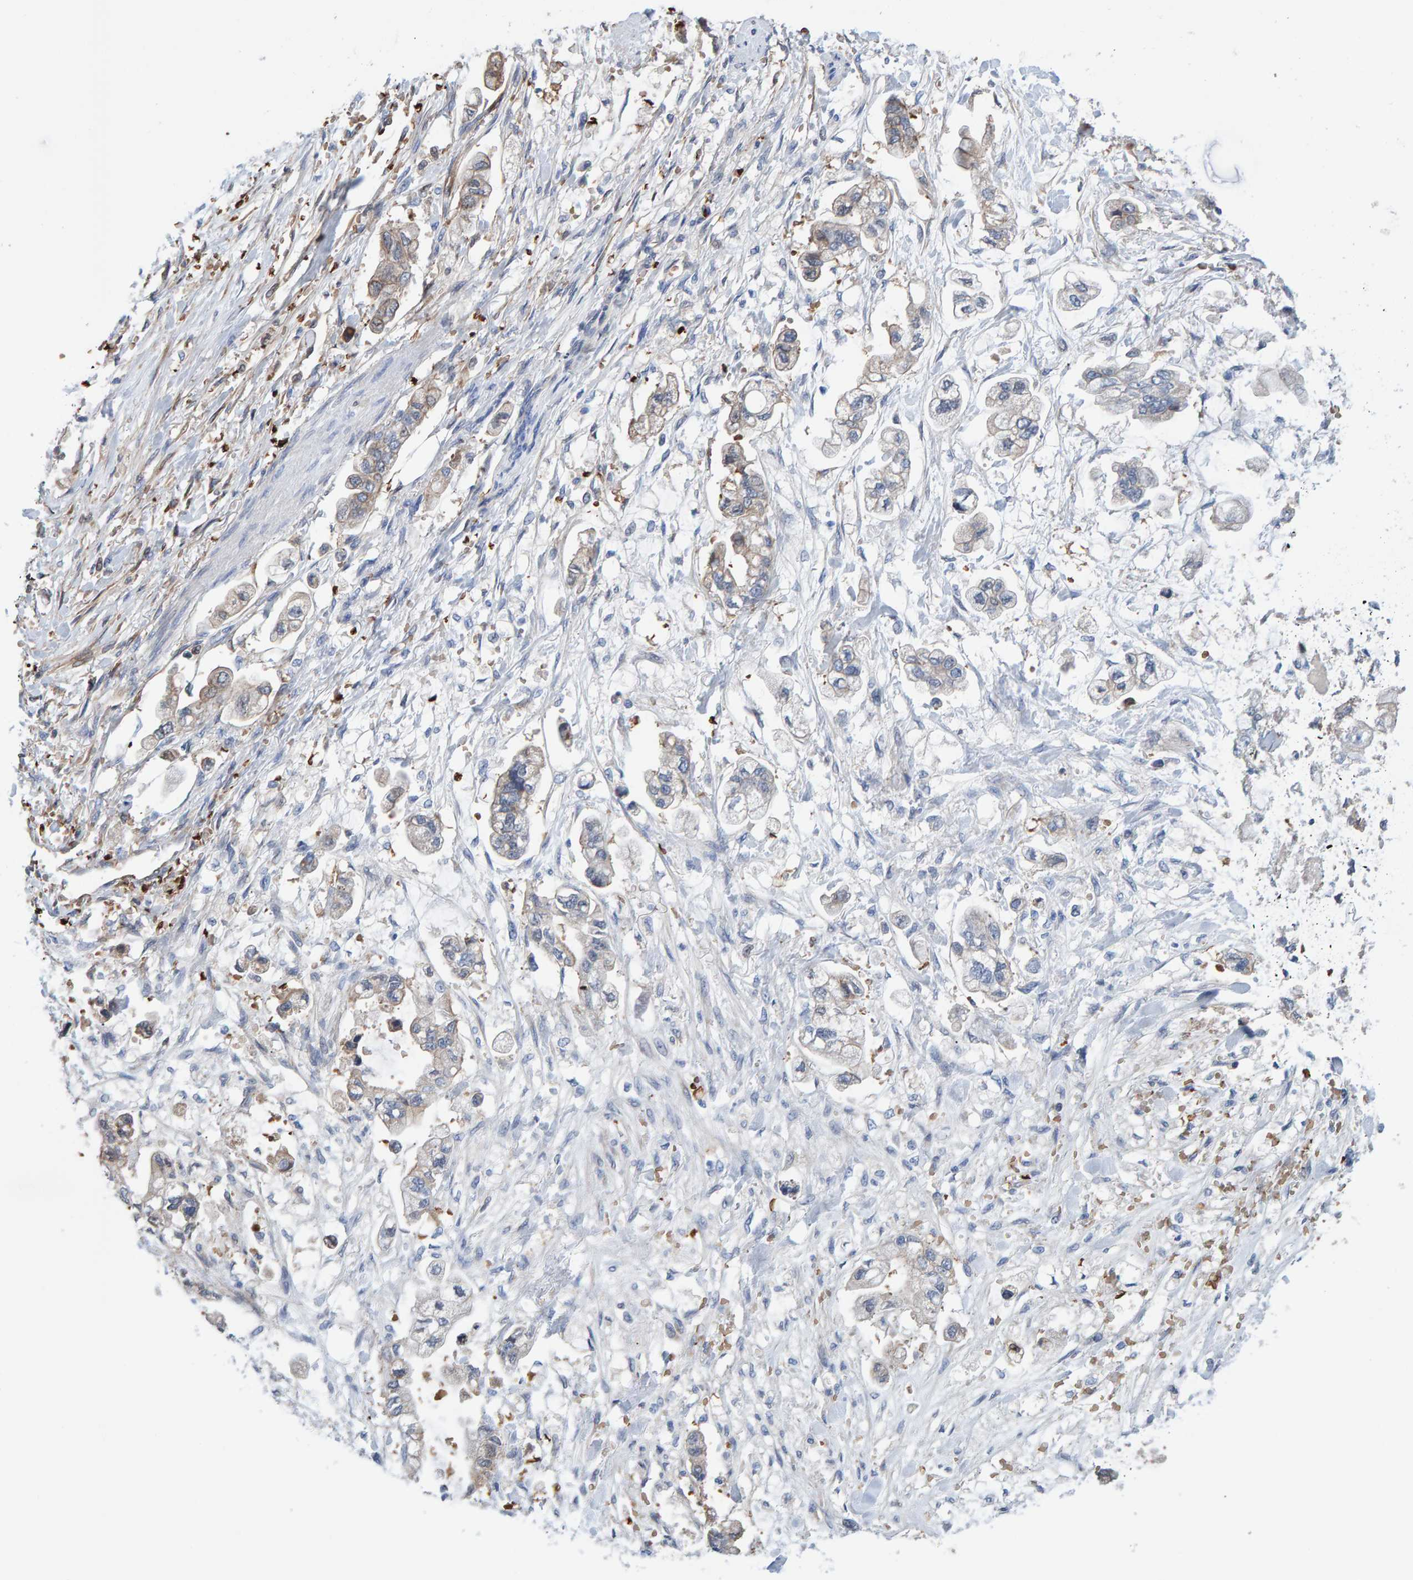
{"staining": {"intensity": "weak", "quantity": ">75%", "location": "cytoplasmic/membranous"}, "tissue": "stomach cancer", "cell_type": "Tumor cells", "image_type": "cancer", "snomed": [{"axis": "morphology", "description": "Normal tissue, NOS"}, {"axis": "morphology", "description": "Adenocarcinoma, NOS"}, {"axis": "topography", "description": "Stomach"}], "caption": "Immunohistochemical staining of human stomach cancer shows low levels of weak cytoplasmic/membranous protein expression in about >75% of tumor cells. (Stains: DAB (3,3'-diaminobenzidine) in brown, nuclei in blue, Microscopy: brightfield microscopy at high magnification).", "gene": "VPS9D1", "patient": {"sex": "male", "age": 62}}